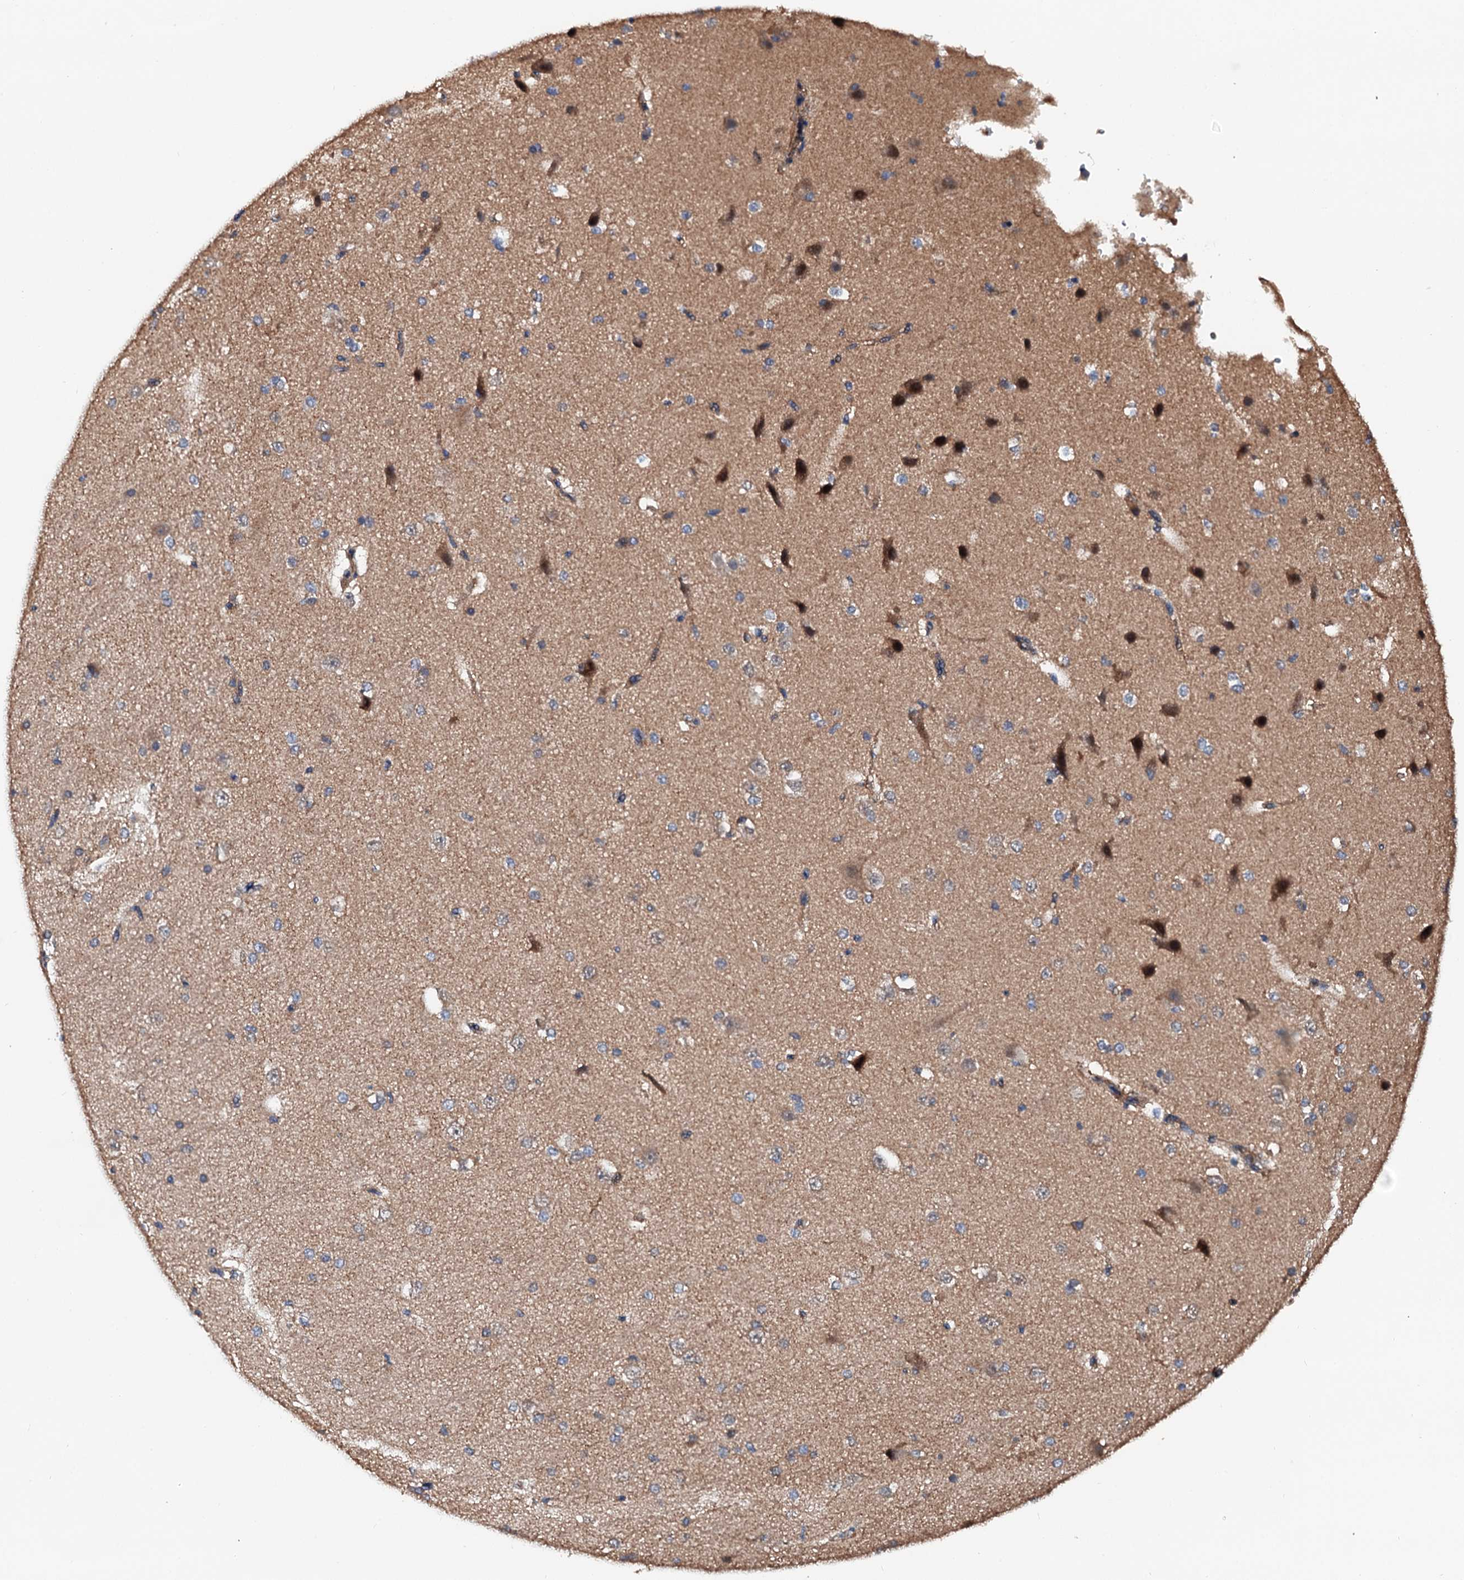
{"staining": {"intensity": "negative", "quantity": "none", "location": "none"}, "tissue": "cerebral cortex", "cell_type": "Endothelial cells", "image_type": "normal", "snomed": [{"axis": "morphology", "description": "Normal tissue, NOS"}, {"axis": "morphology", "description": "Developmental malformation"}, {"axis": "topography", "description": "Cerebral cortex"}], "caption": "High magnification brightfield microscopy of benign cerebral cortex stained with DAB (3,3'-diaminobenzidine) (brown) and counterstained with hematoxylin (blue): endothelial cells show no significant positivity.", "gene": "EXTL1", "patient": {"sex": "female", "age": 30}}